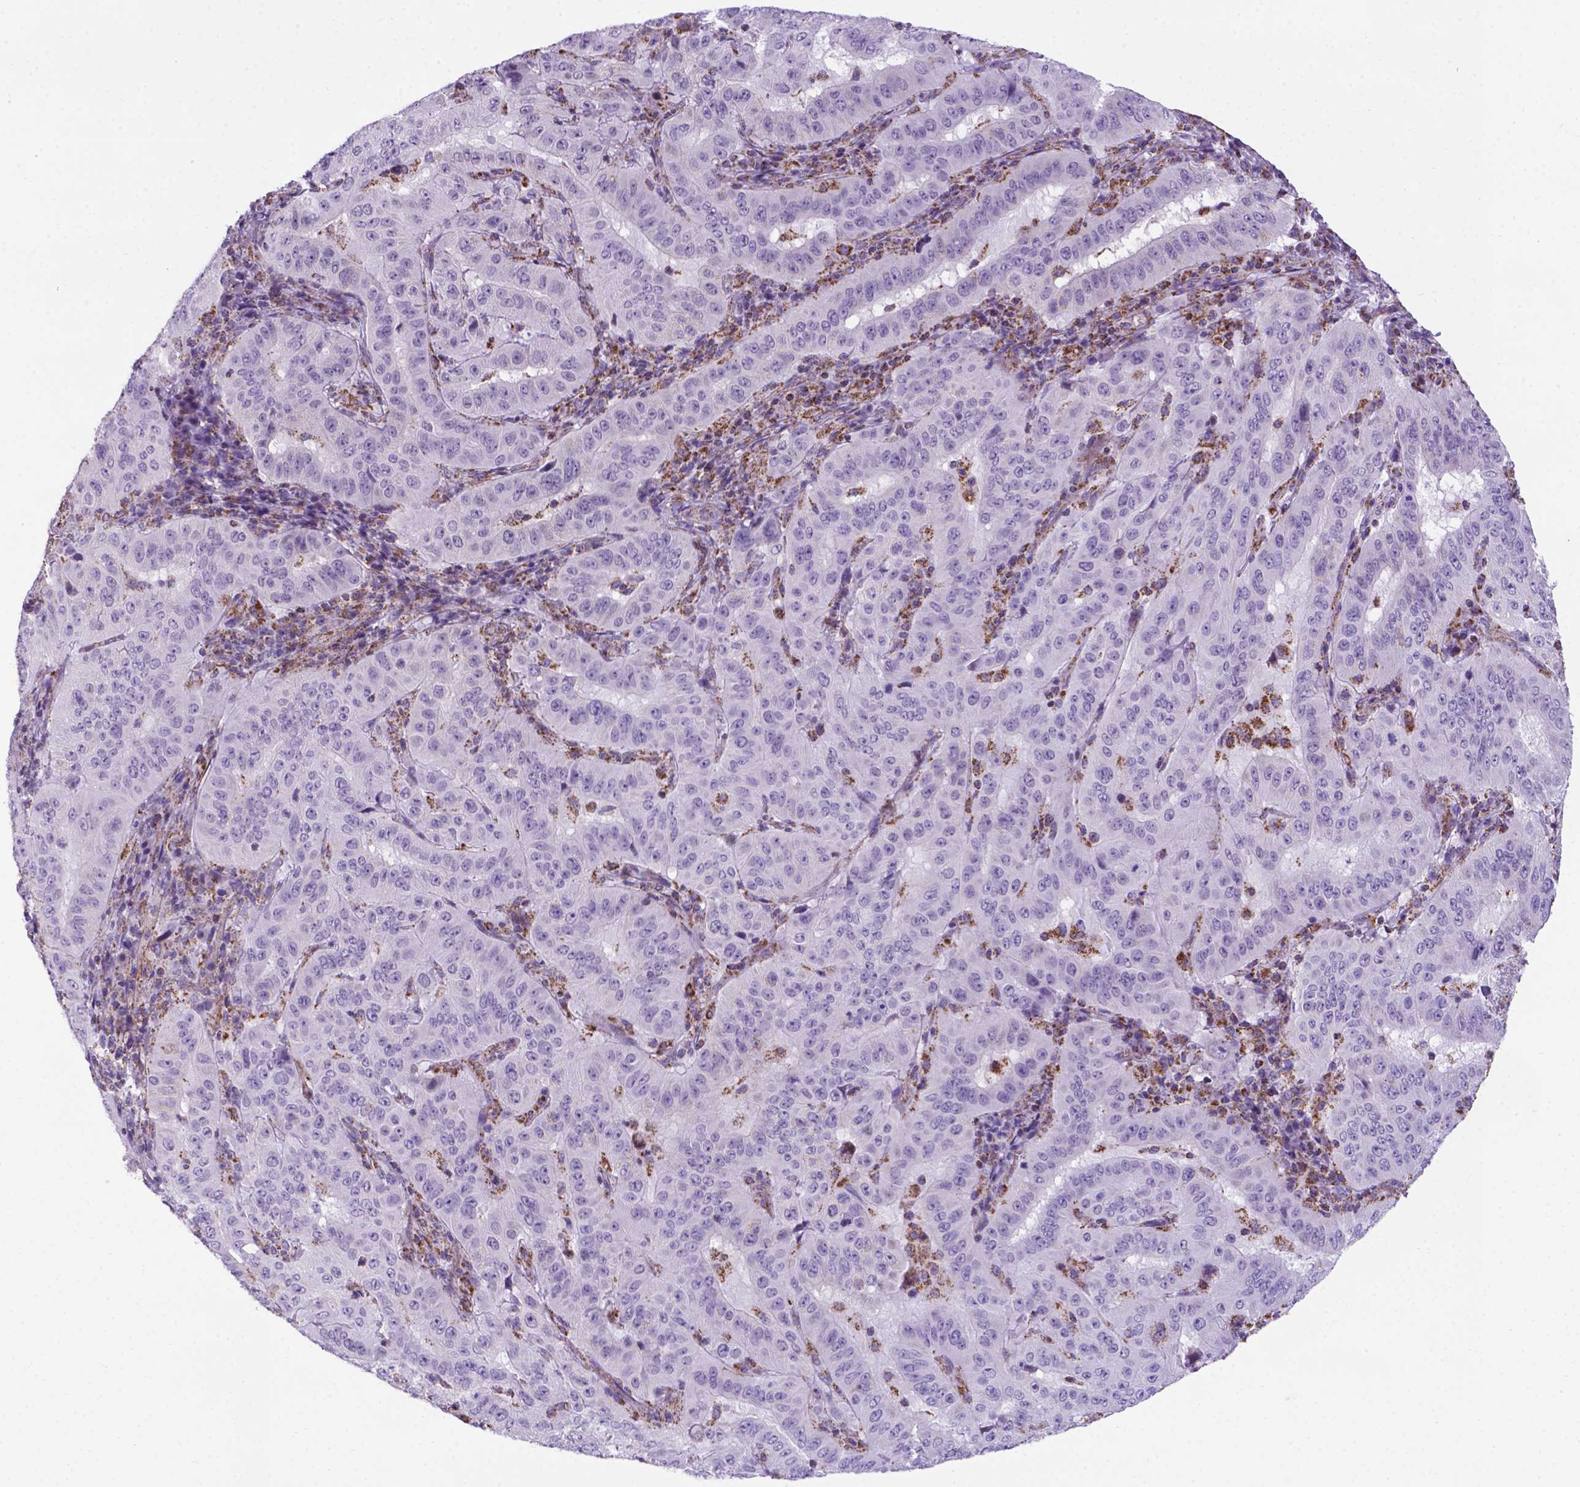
{"staining": {"intensity": "negative", "quantity": "none", "location": "none"}, "tissue": "pancreatic cancer", "cell_type": "Tumor cells", "image_type": "cancer", "snomed": [{"axis": "morphology", "description": "Adenocarcinoma, NOS"}, {"axis": "topography", "description": "Pancreas"}], "caption": "Tumor cells are negative for protein expression in human adenocarcinoma (pancreatic). (Brightfield microscopy of DAB IHC at high magnification).", "gene": "POU3F3", "patient": {"sex": "male", "age": 63}}